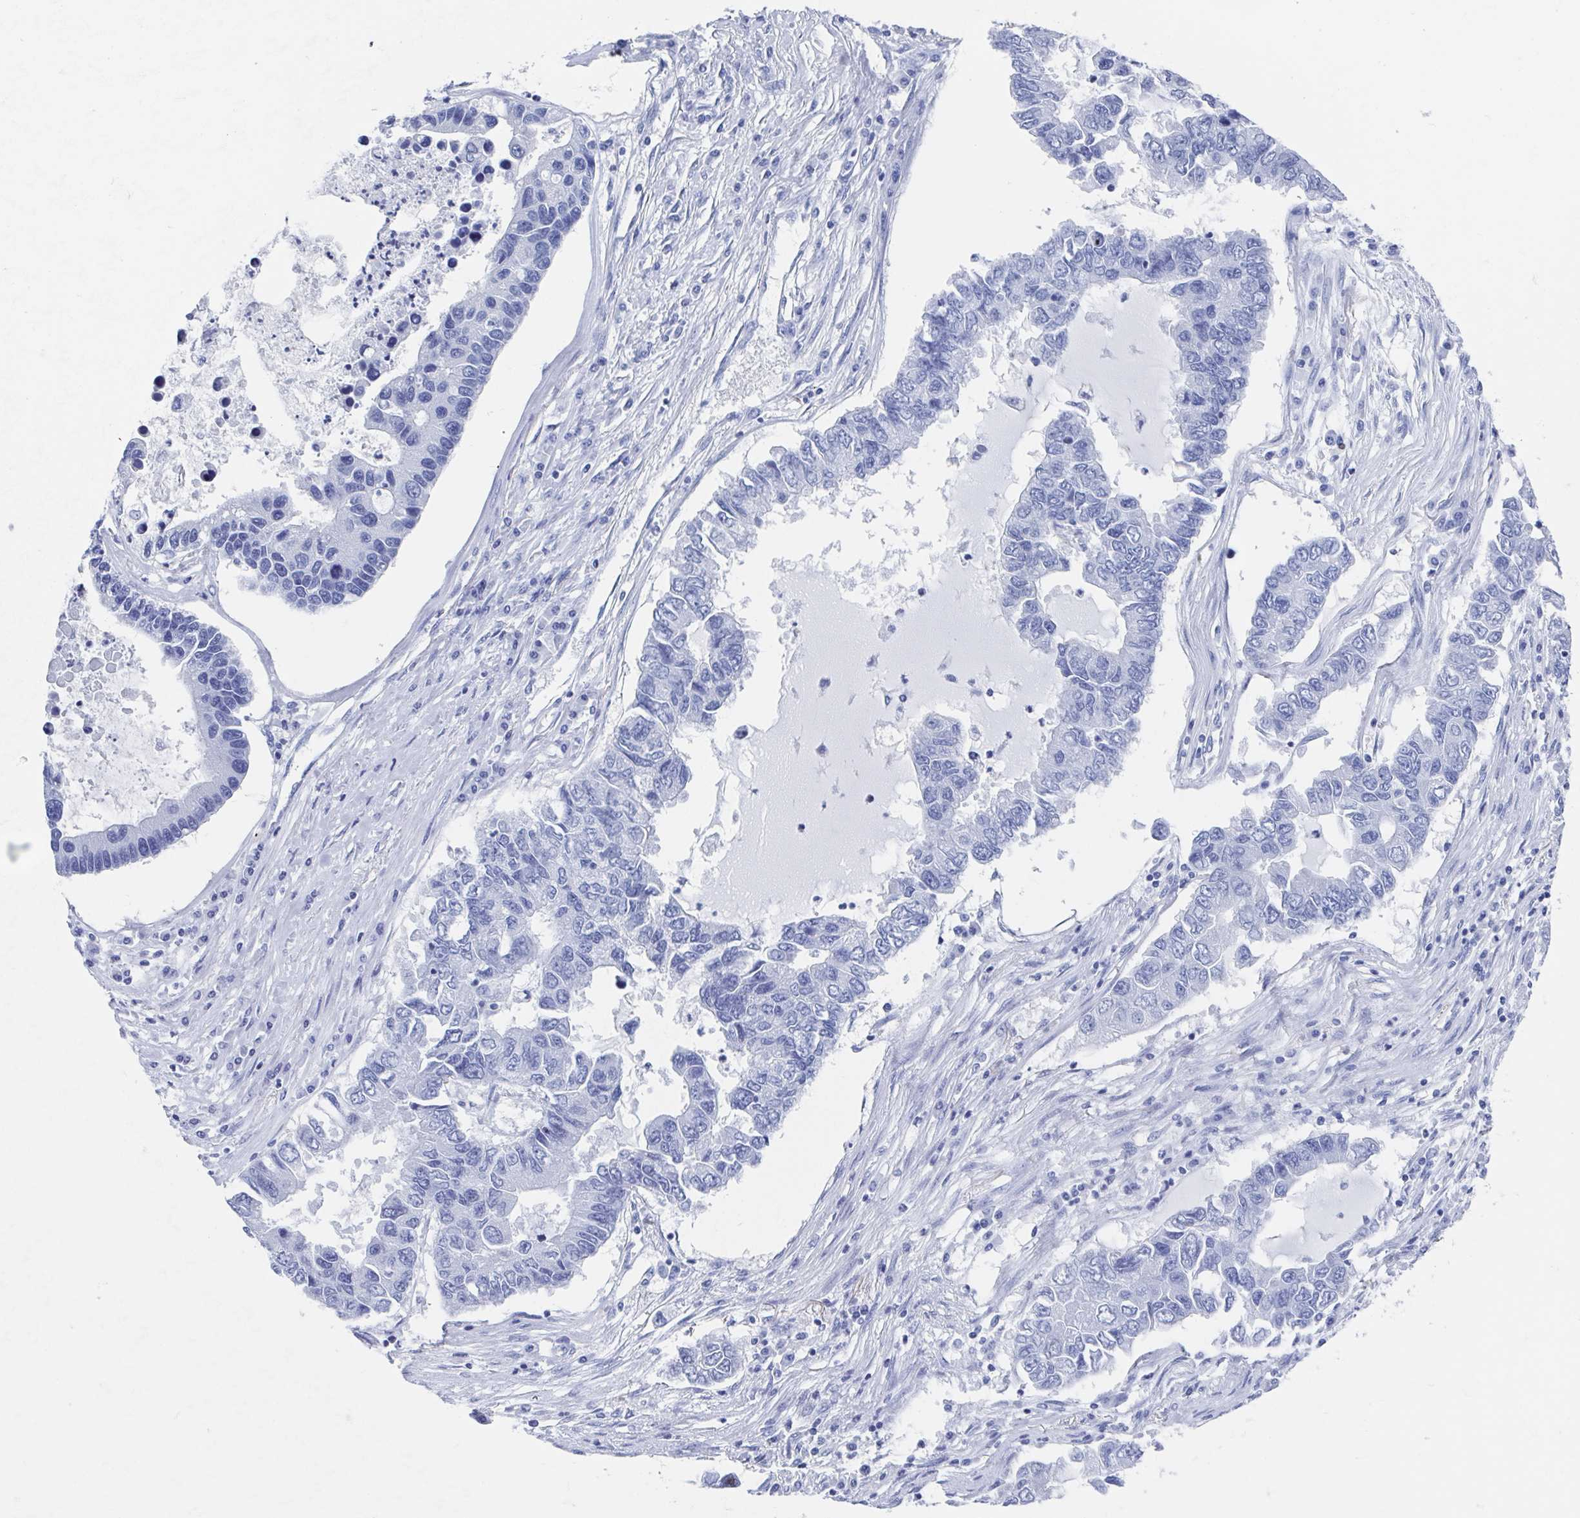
{"staining": {"intensity": "negative", "quantity": "none", "location": "none"}, "tissue": "lung cancer", "cell_type": "Tumor cells", "image_type": "cancer", "snomed": [{"axis": "morphology", "description": "Adenocarcinoma, NOS"}, {"axis": "topography", "description": "Bronchus"}, {"axis": "topography", "description": "Lung"}], "caption": "The histopathology image demonstrates no staining of tumor cells in adenocarcinoma (lung).", "gene": "C10orf53", "patient": {"sex": "female", "age": 51}}